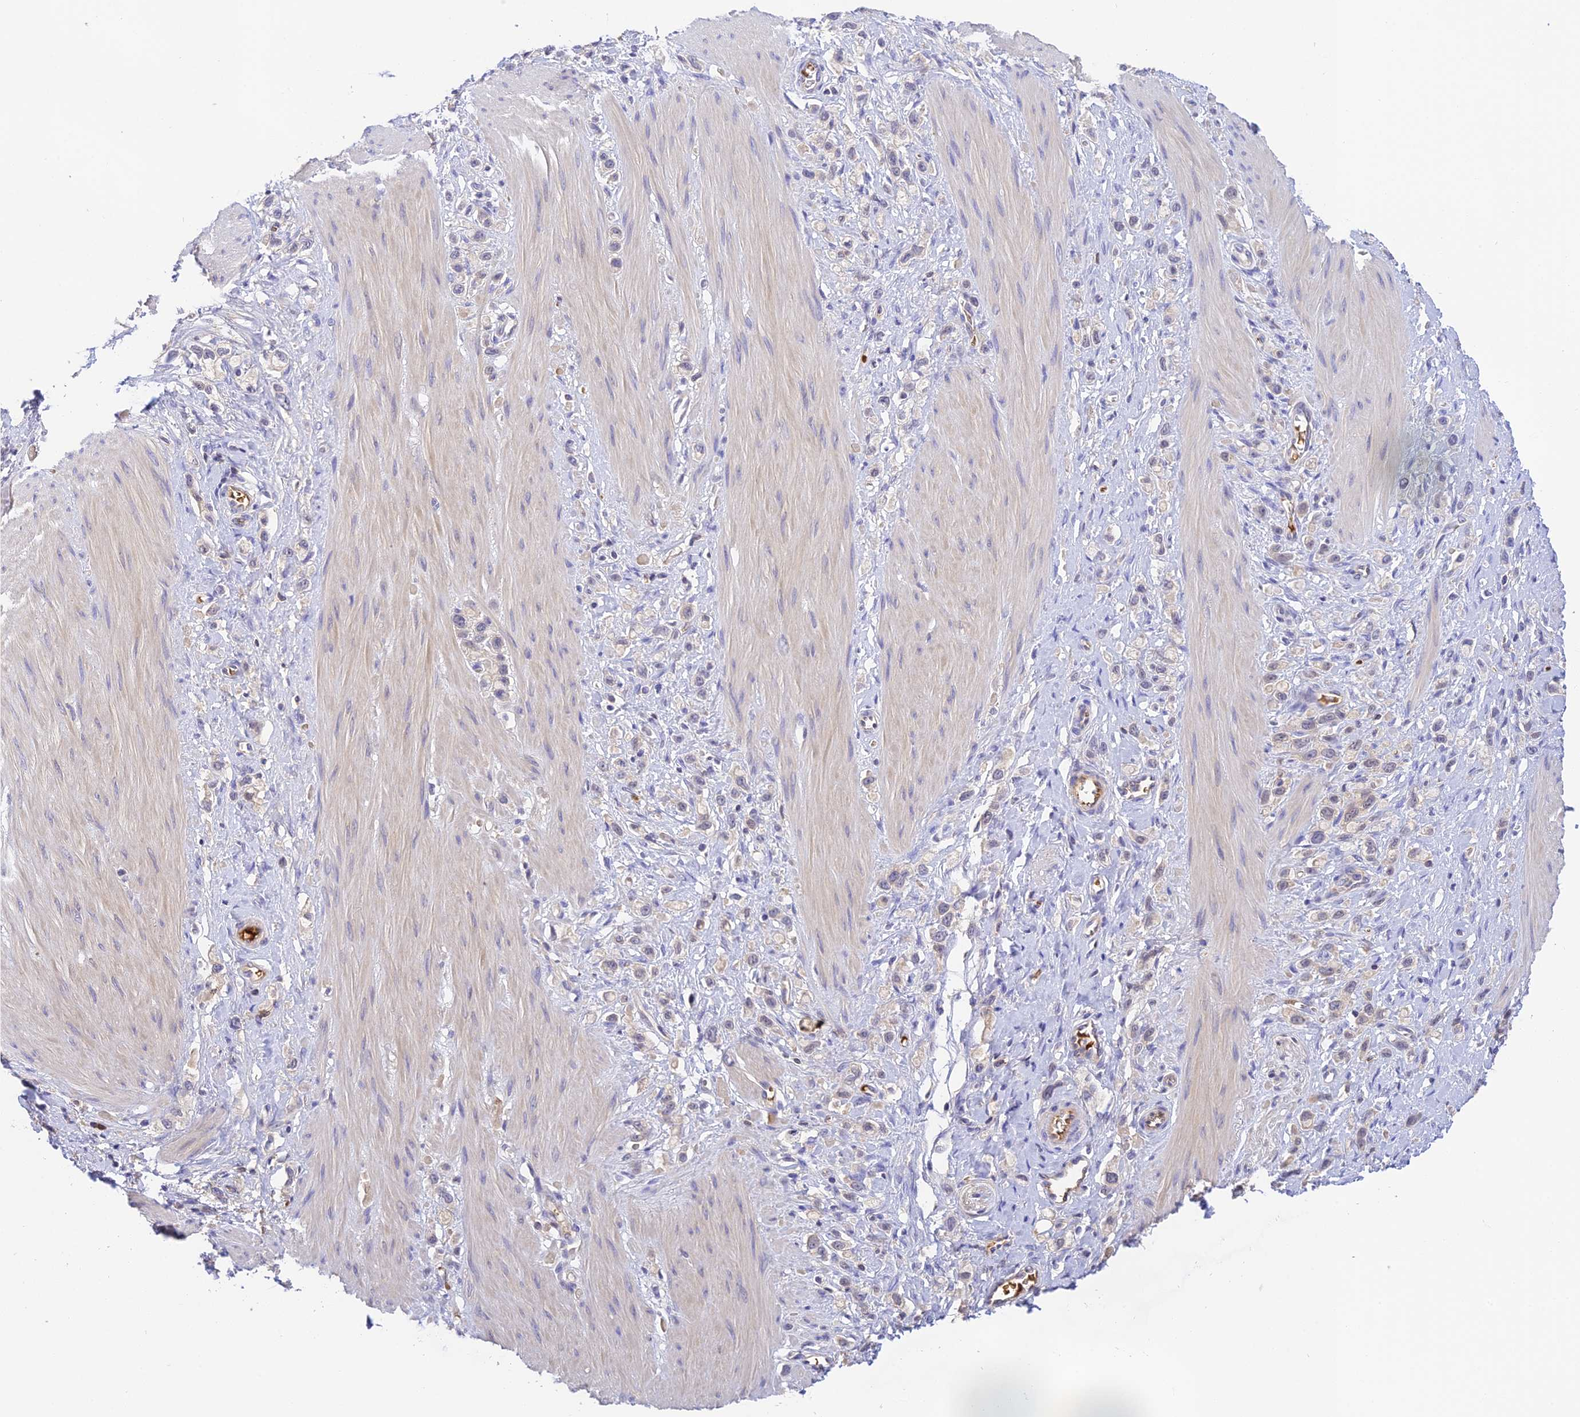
{"staining": {"intensity": "negative", "quantity": "none", "location": "none"}, "tissue": "stomach cancer", "cell_type": "Tumor cells", "image_type": "cancer", "snomed": [{"axis": "morphology", "description": "Adenocarcinoma, NOS"}, {"axis": "topography", "description": "Stomach"}], "caption": "Histopathology image shows no protein expression in tumor cells of stomach adenocarcinoma tissue.", "gene": "HDHD2", "patient": {"sex": "female", "age": 65}}